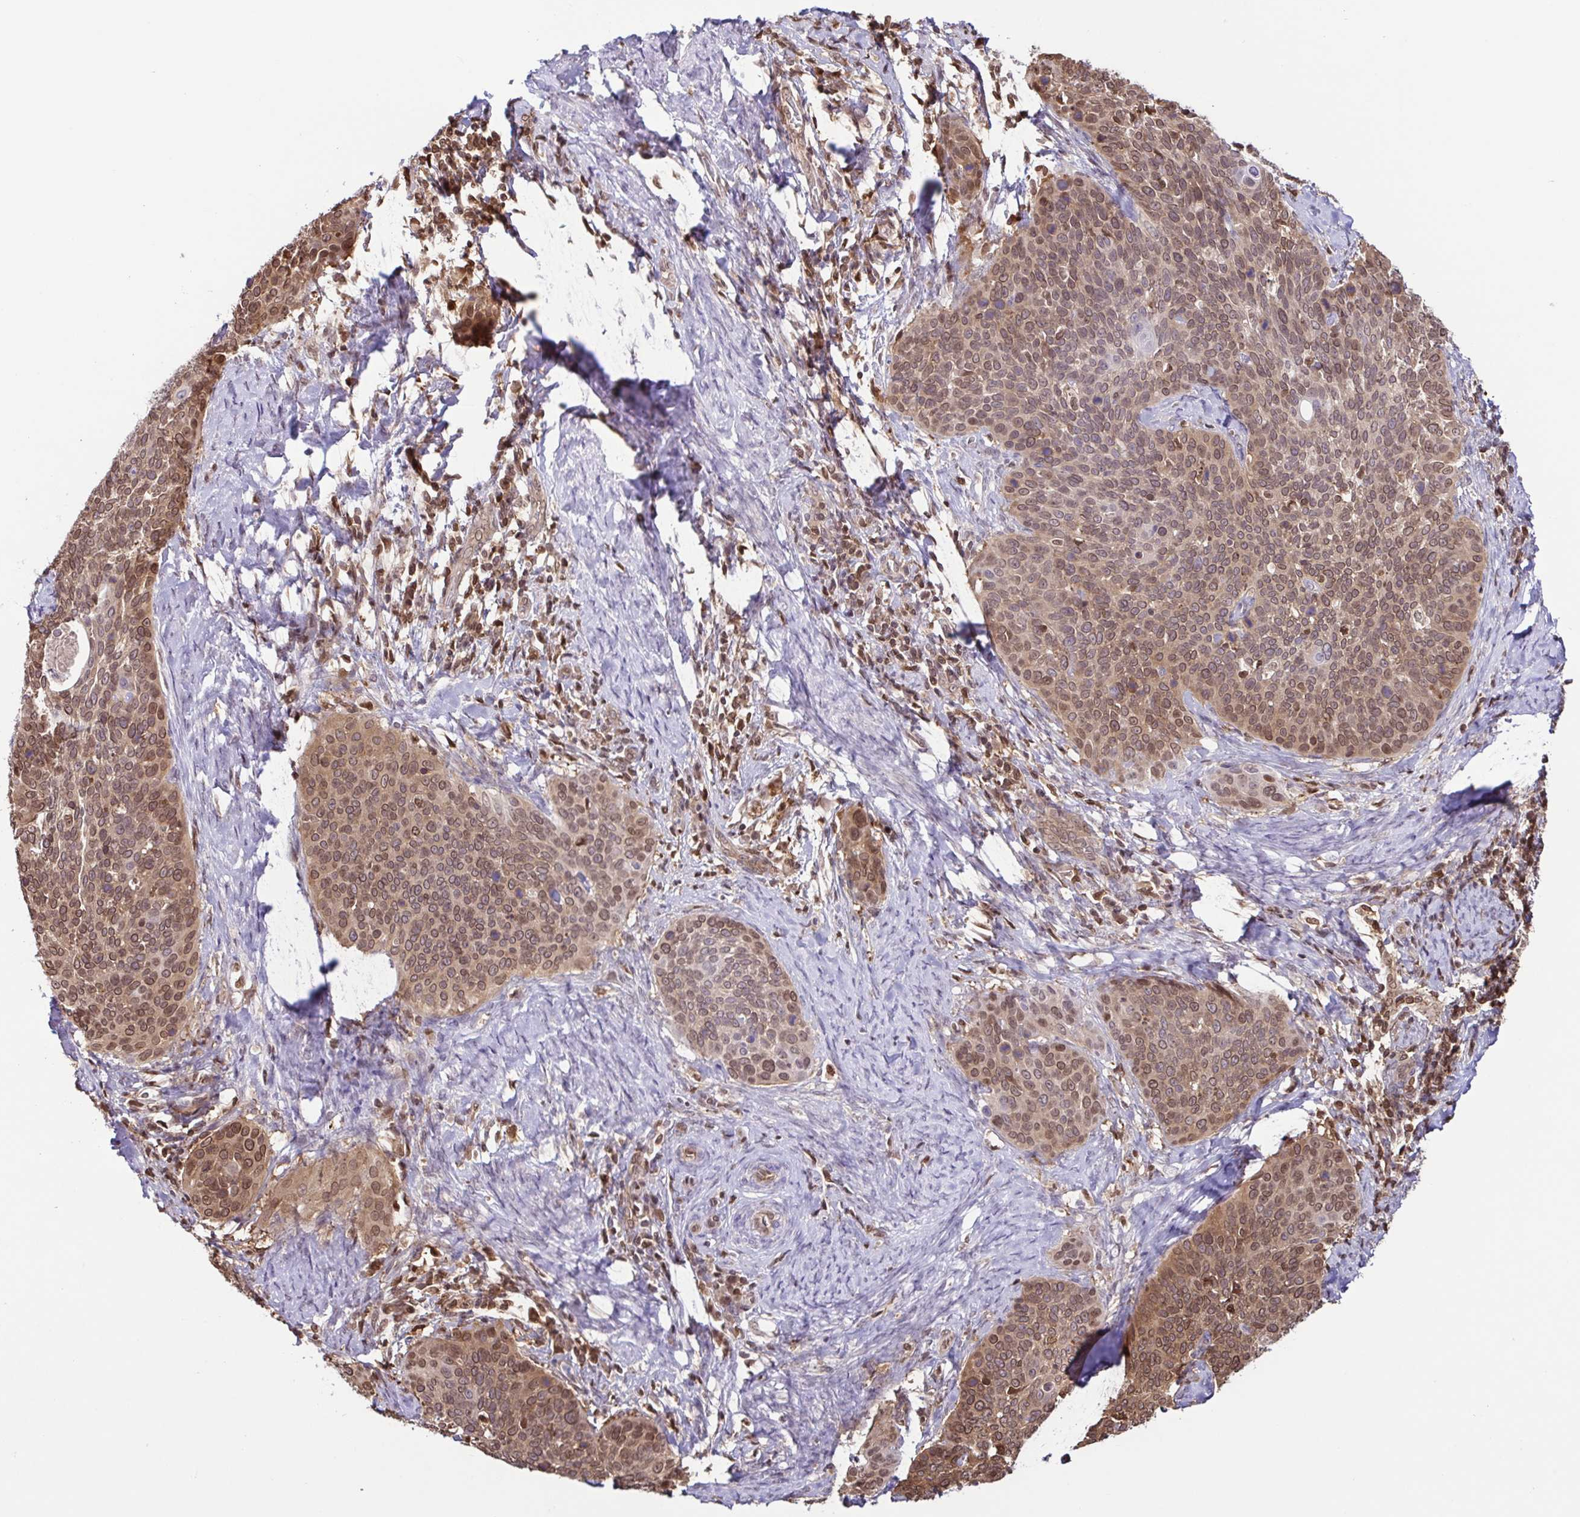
{"staining": {"intensity": "moderate", "quantity": ">75%", "location": "nuclear"}, "tissue": "cervical cancer", "cell_type": "Tumor cells", "image_type": "cancer", "snomed": [{"axis": "morphology", "description": "Squamous cell carcinoma, NOS"}, {"axis": "topography", "description": "Cervix"}], "caption": "There is medium levels of moderate nuclear staining in tumor cells of cervical cancer (squamous cell carcinoma), as demonstrated by immunohistochemical staining (brown color).", "gene": "PSMB9", "patient": {"sex": "female", "age": 69}}